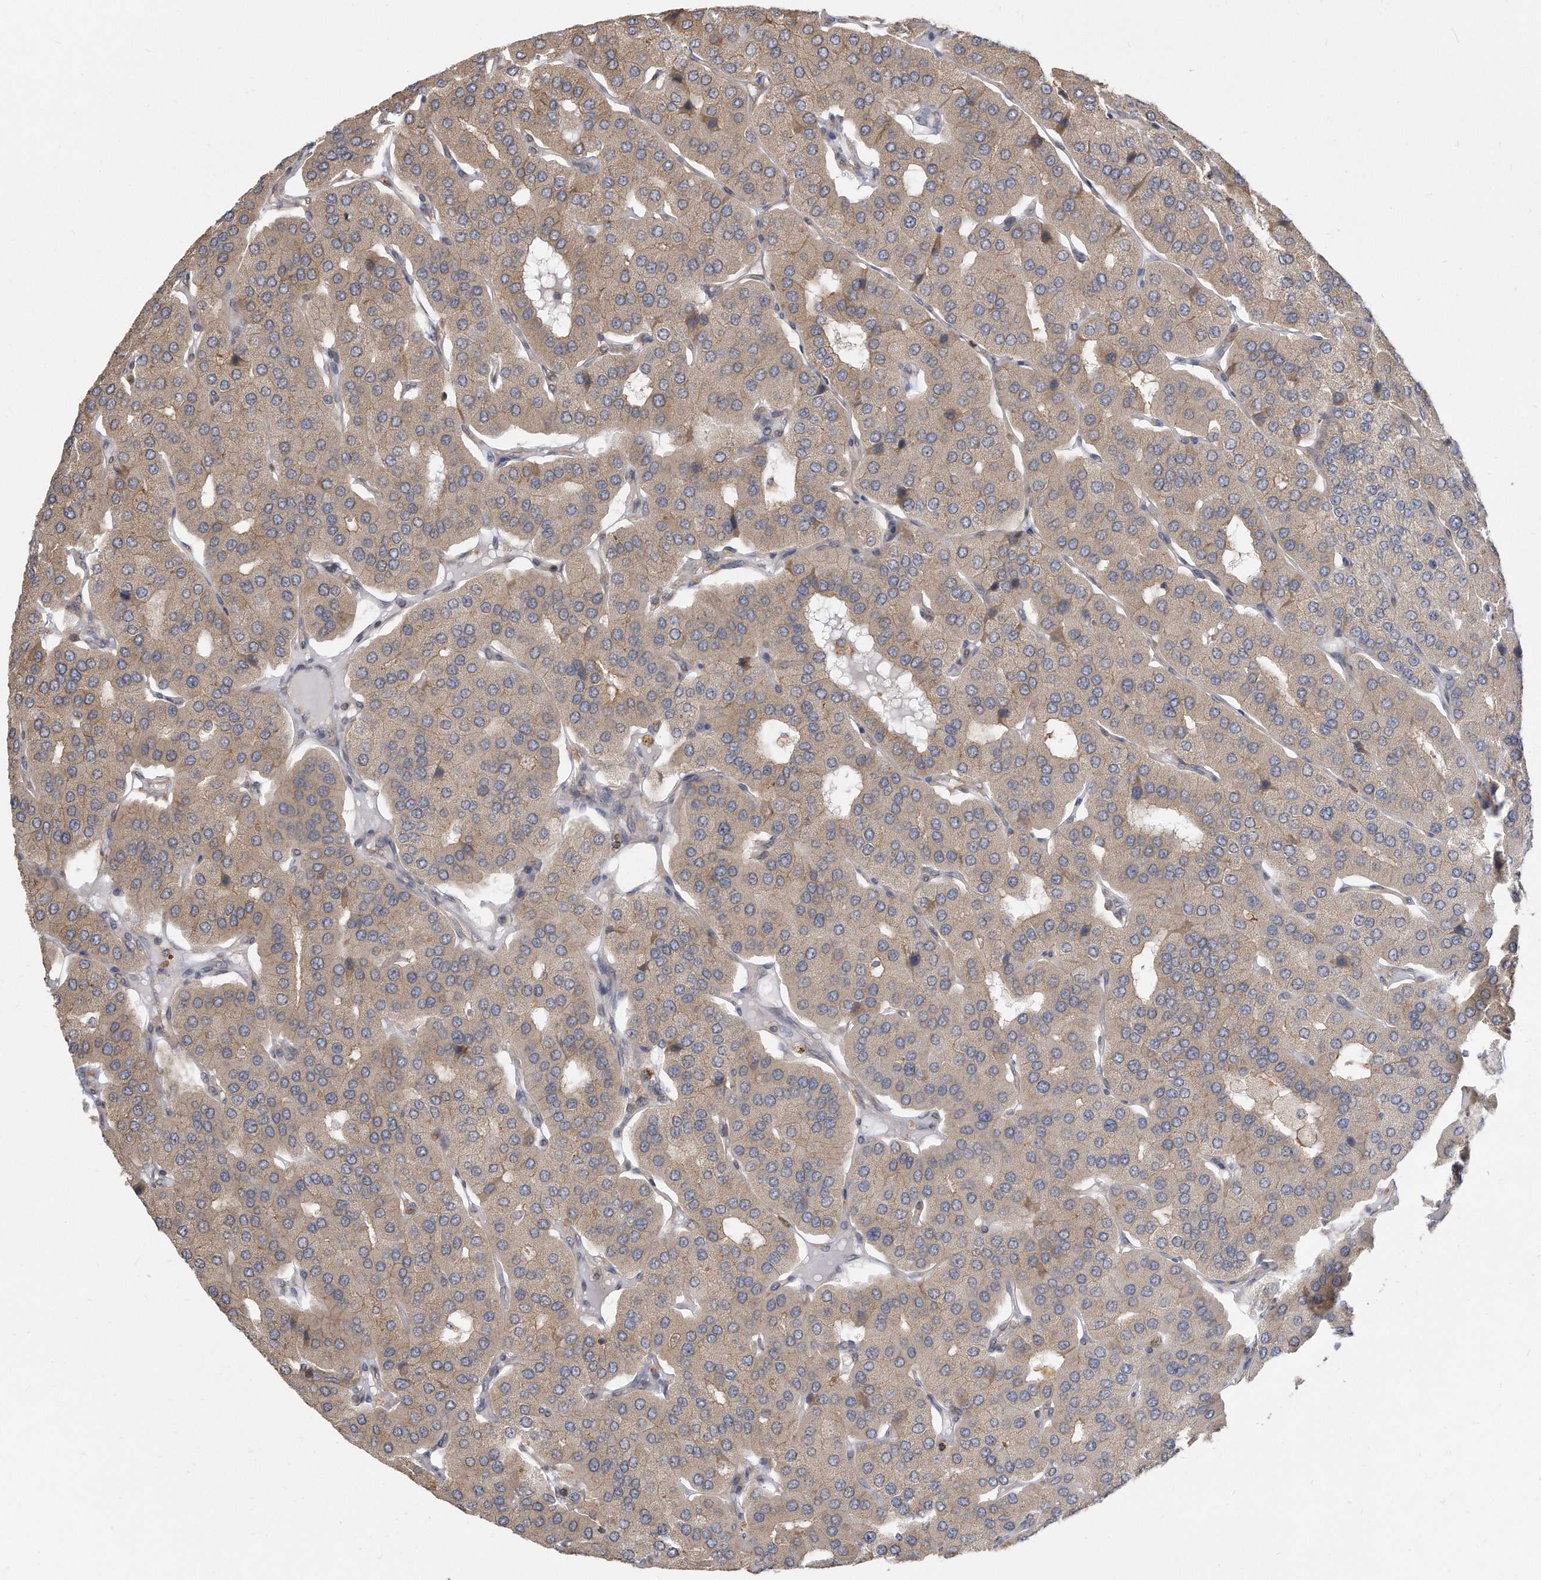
{"staining": {"intensity": "weak", "quantity": "25%-75%", "location": "cytoplasmic/membranous"}, "tissue": "parathyroid gland", "cell_type": "Glandular cells", "image_type": "normal", "snomed": [{"axis": "morphology", "description": "Normal tissue, NOS"}, {"axis": "morphology", "description": "Adenoma, NOS"}, {"axis": "topography", "description": "Parathyroid gland"}], "caption": "Immunohistochemical staining of unremarkable human parathyroid gland displays weak cytoplasmic/membranous protein staining in about 25%-75% of glandular cells. (DAB IHC with brightfield microscopy, high magnification).", "gene": "TCP1", "patient": {"sex": "female", "age": 86}}